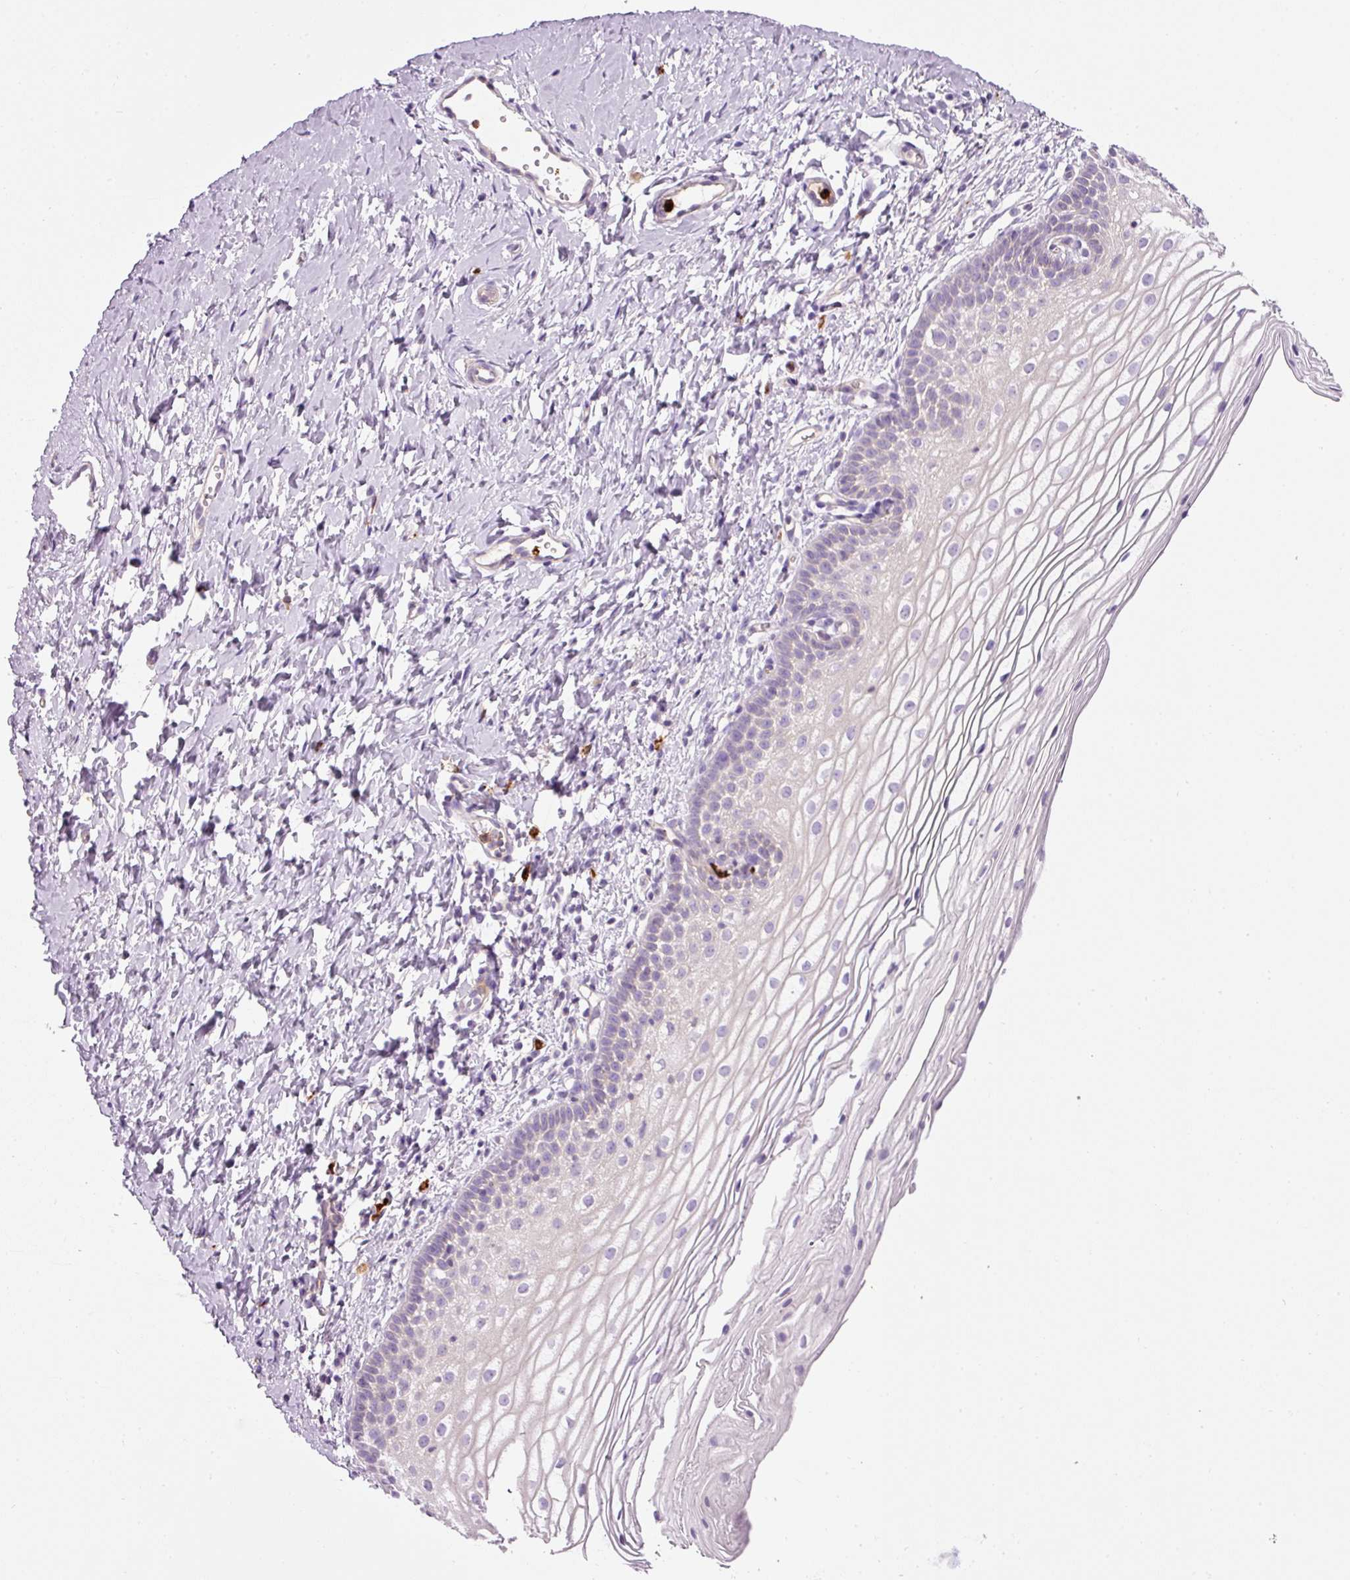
{"staining": {"intensity": "negative", "quantity": "none", "location": "none"}, "tissue": "vagina", "cell_type": "Squamous epithelial cells", "image_type": "normal", "snomed": [{"axis": "morphology", "description": "Normal tissue, NOS"}, {"axis": "topography", "description": "Vagina"}], "caption": "This micrograph is of unremarkable vagina stained with IHC to label a protein in brown with the nuclei are counter-stained blue. There is no staining in squamous epithelial cells.", "gene": "MAP3K3", "patient": {"sex": "female", "age": 56}}